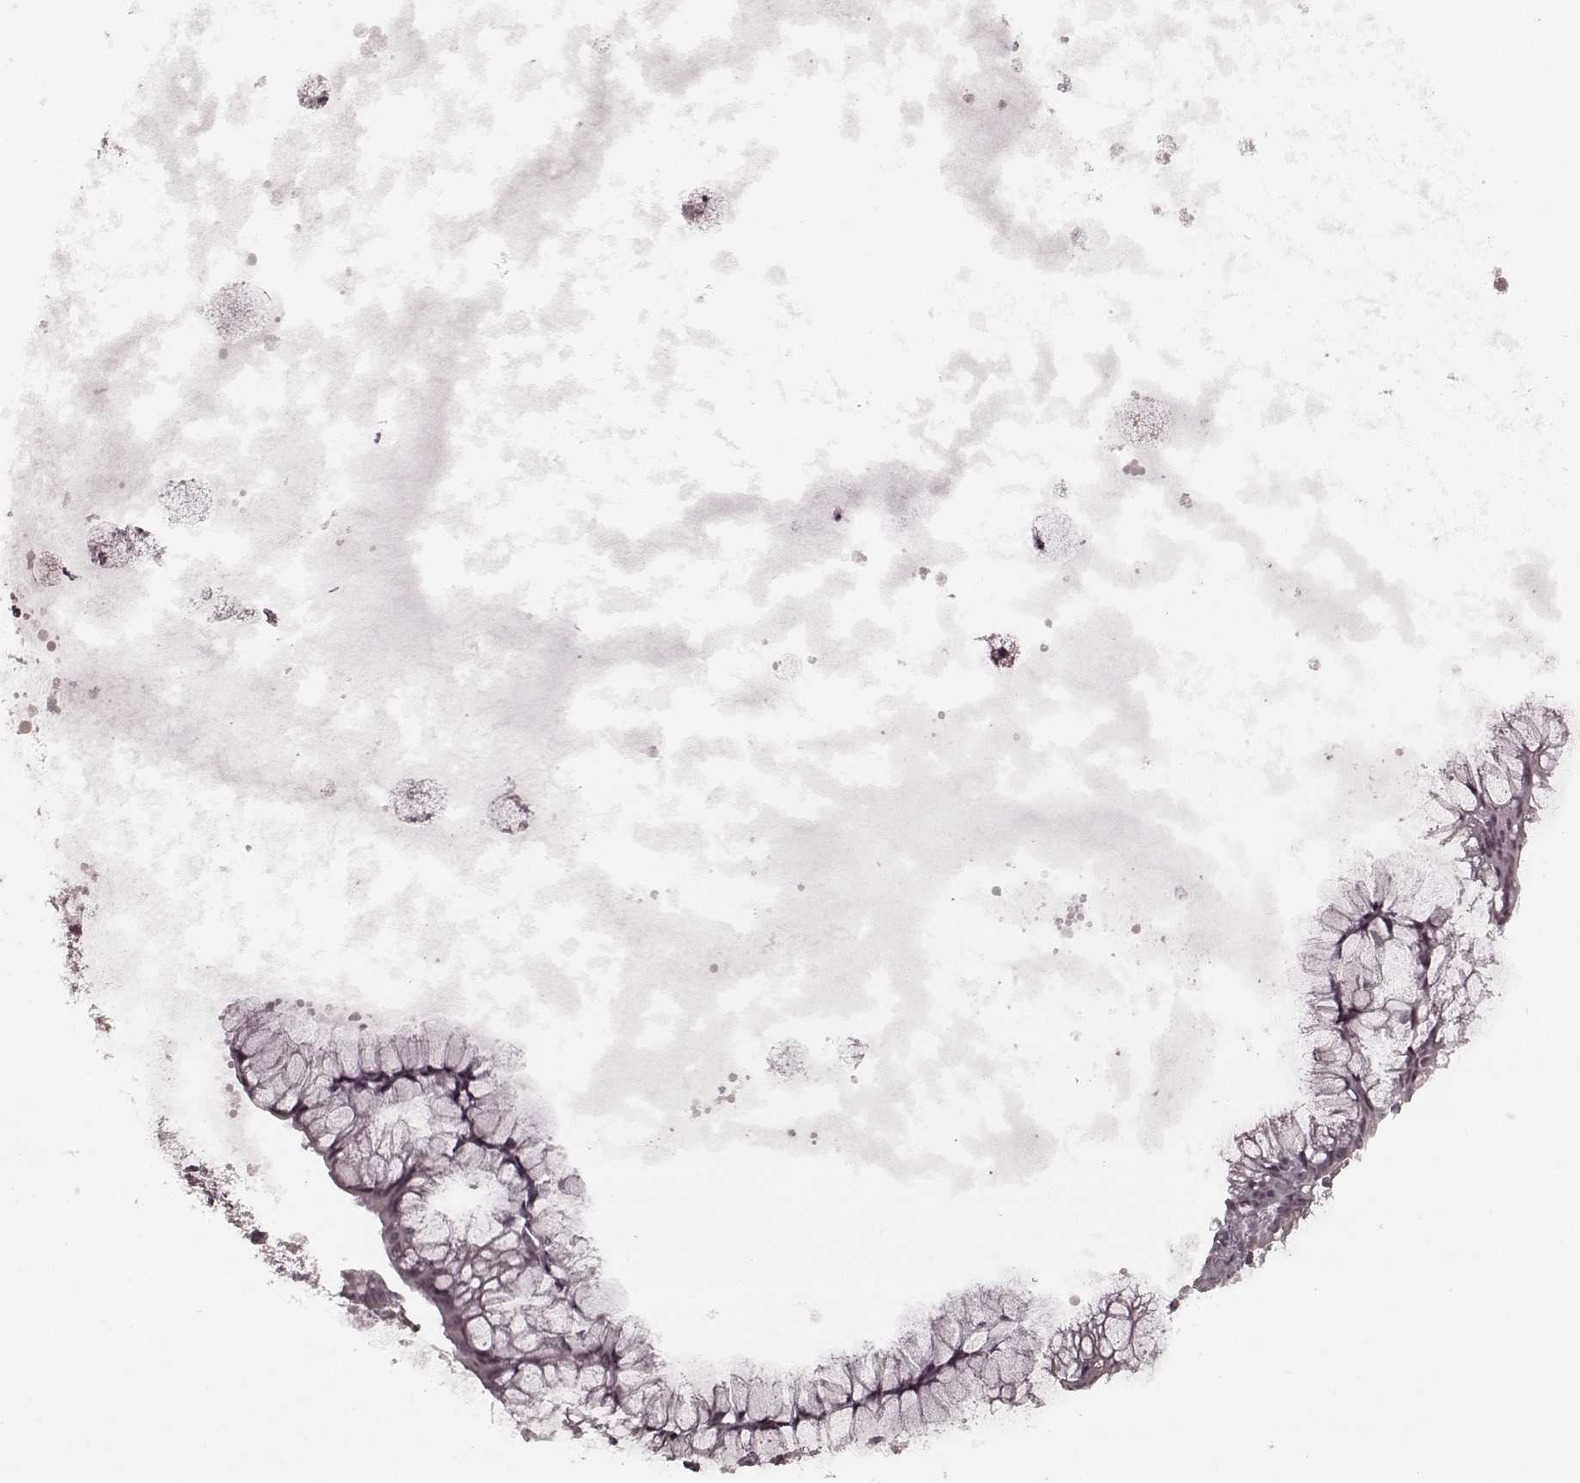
{"staining": {"intensity": "negative", "quantity": "none", "location": "none"}, "tissue": "ovarian cancer", "cell_type": "Tumor cells", "image_type": "cancer", "snomed": [{"axis": "morphology", "description": "Cystadenocarcinoma, mucinous, NOS"}, {"axis": "topography", "description": "Ovary"}], "caption": "Immunohistochemical staining of ovarian cancer displays no significant positivity in tumor cells.", "gene": "PLCB4", "patient": {"sex": "female", "age": 41}}